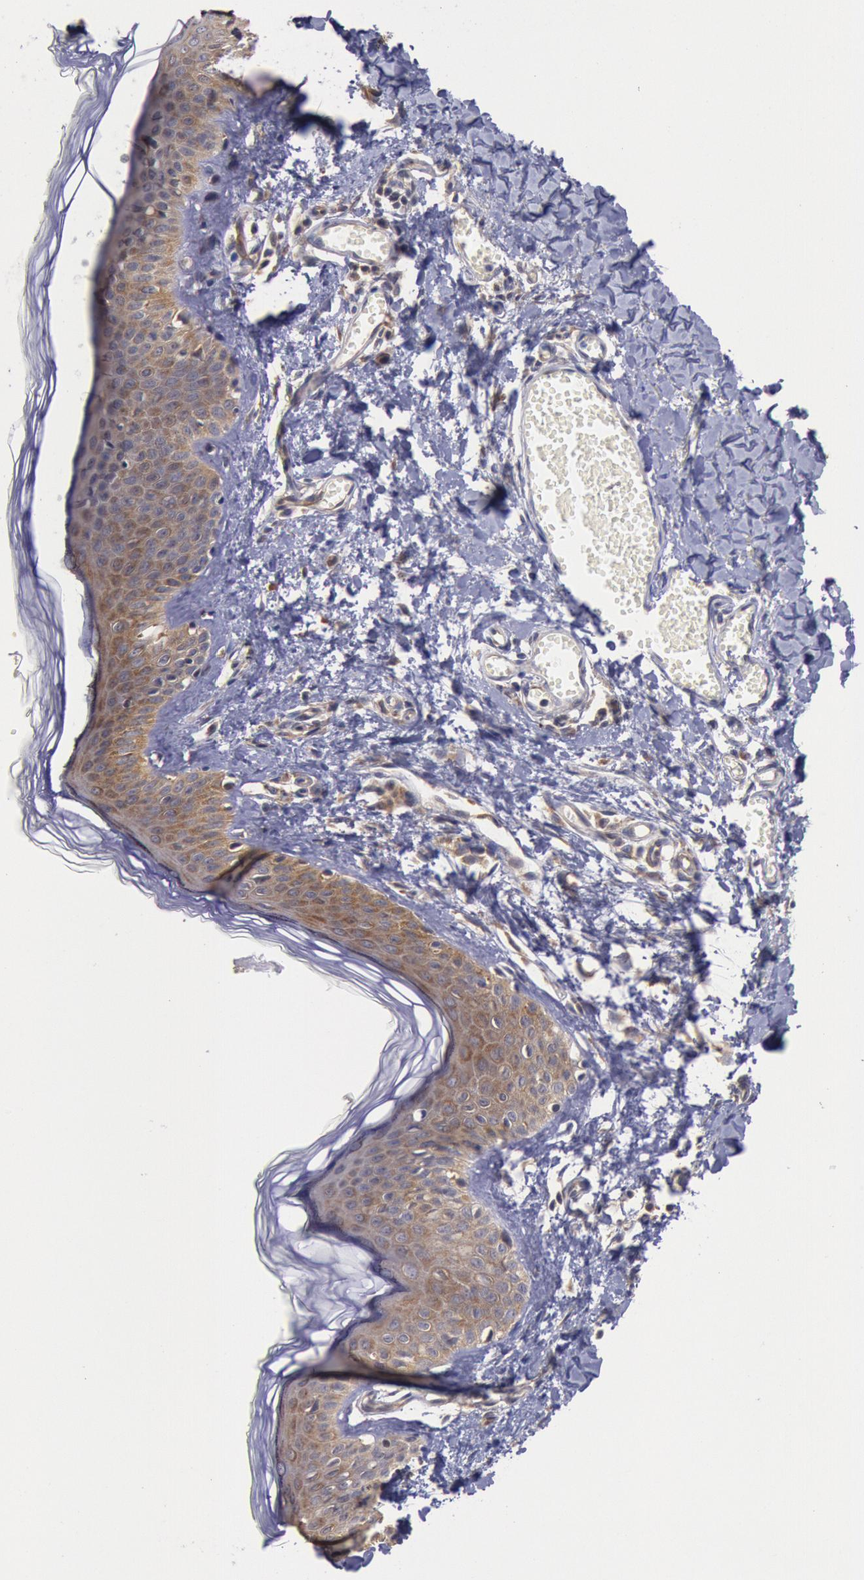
{"staining": {"intensity": "moderate", "quantity": ">75%", "location": "cytoplasmic/membranous"}, "tissue": "skin", "cell_type": "Fibroblasts", "image_type": "normal", "snomed": [{"axis": "morphology", "description": "Normal tissue, NOS"}, {"axis": "morphology", "description": "Sarcoma, NOS"}, {"axis": "topography", "description": "Skin"}, {"axis": "topography", "description": "Soft tissue"}], "caption": "Immunohistochemistry (IHC) of unremarkable skin displays medium levels of moderate cytoplasmic/membranous positivity in about >75% of fibroblasts.", "gene": "DRG1", "patient": {"sex": "female", "age": 51}}